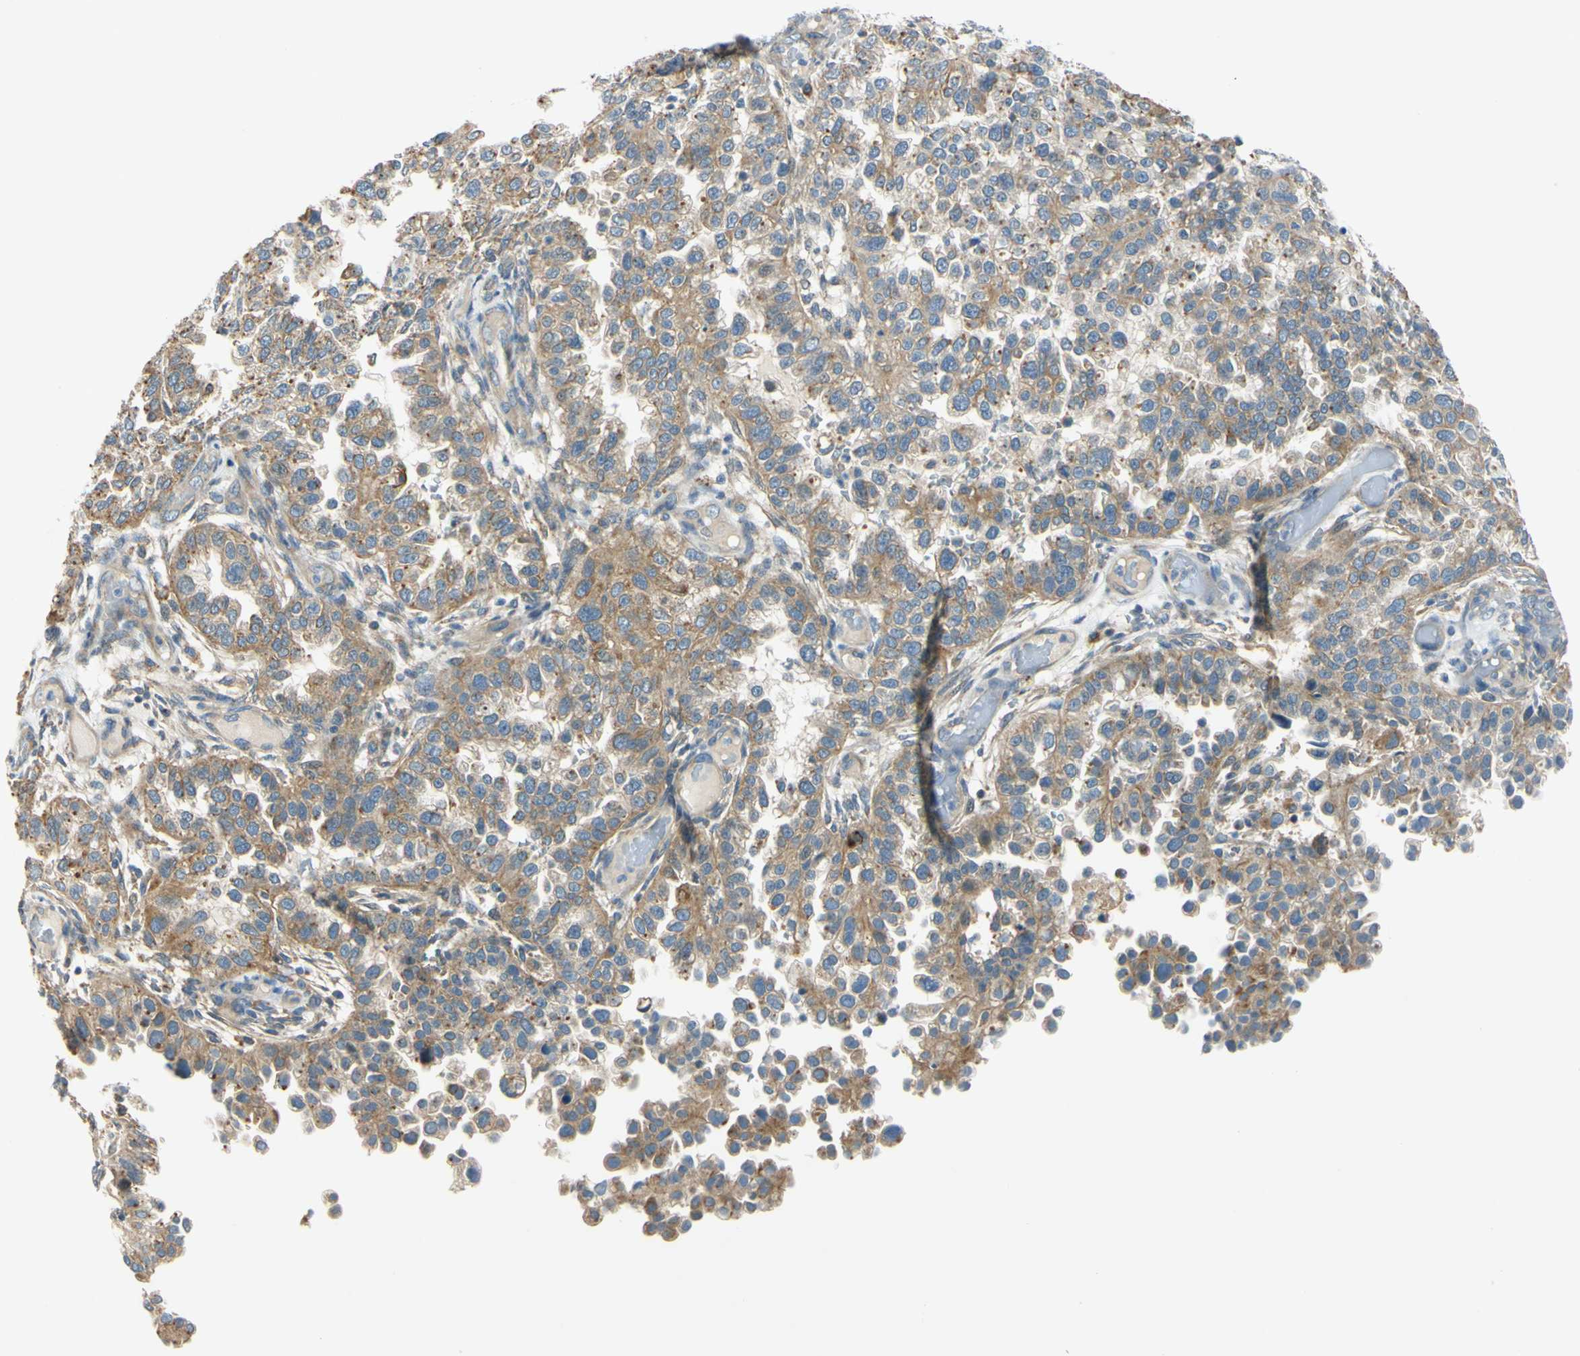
{"staining": {"intensity": "moderate", "quantity": ">75%", "location": "cytoplasmic/membranous"}, "tissue": "endometrial cancer", "cell_type": "Tumor cells", "image_type": "cancer", "snomed": [{"axis": "morphology", "description": "Adenocarcinoma, NOS"}, {"axis": "topography", "description": "Endometrium"}], "caption": "There is medium levels of moderate cytoplasmic/membranous staining in tumor cells of endometrial cancer (adenocarcinoma), as demonstrated by immunohistochemical staining (brown color).", "gene": "LAMA3", "patient": {"sex": "female", "age": 85}}